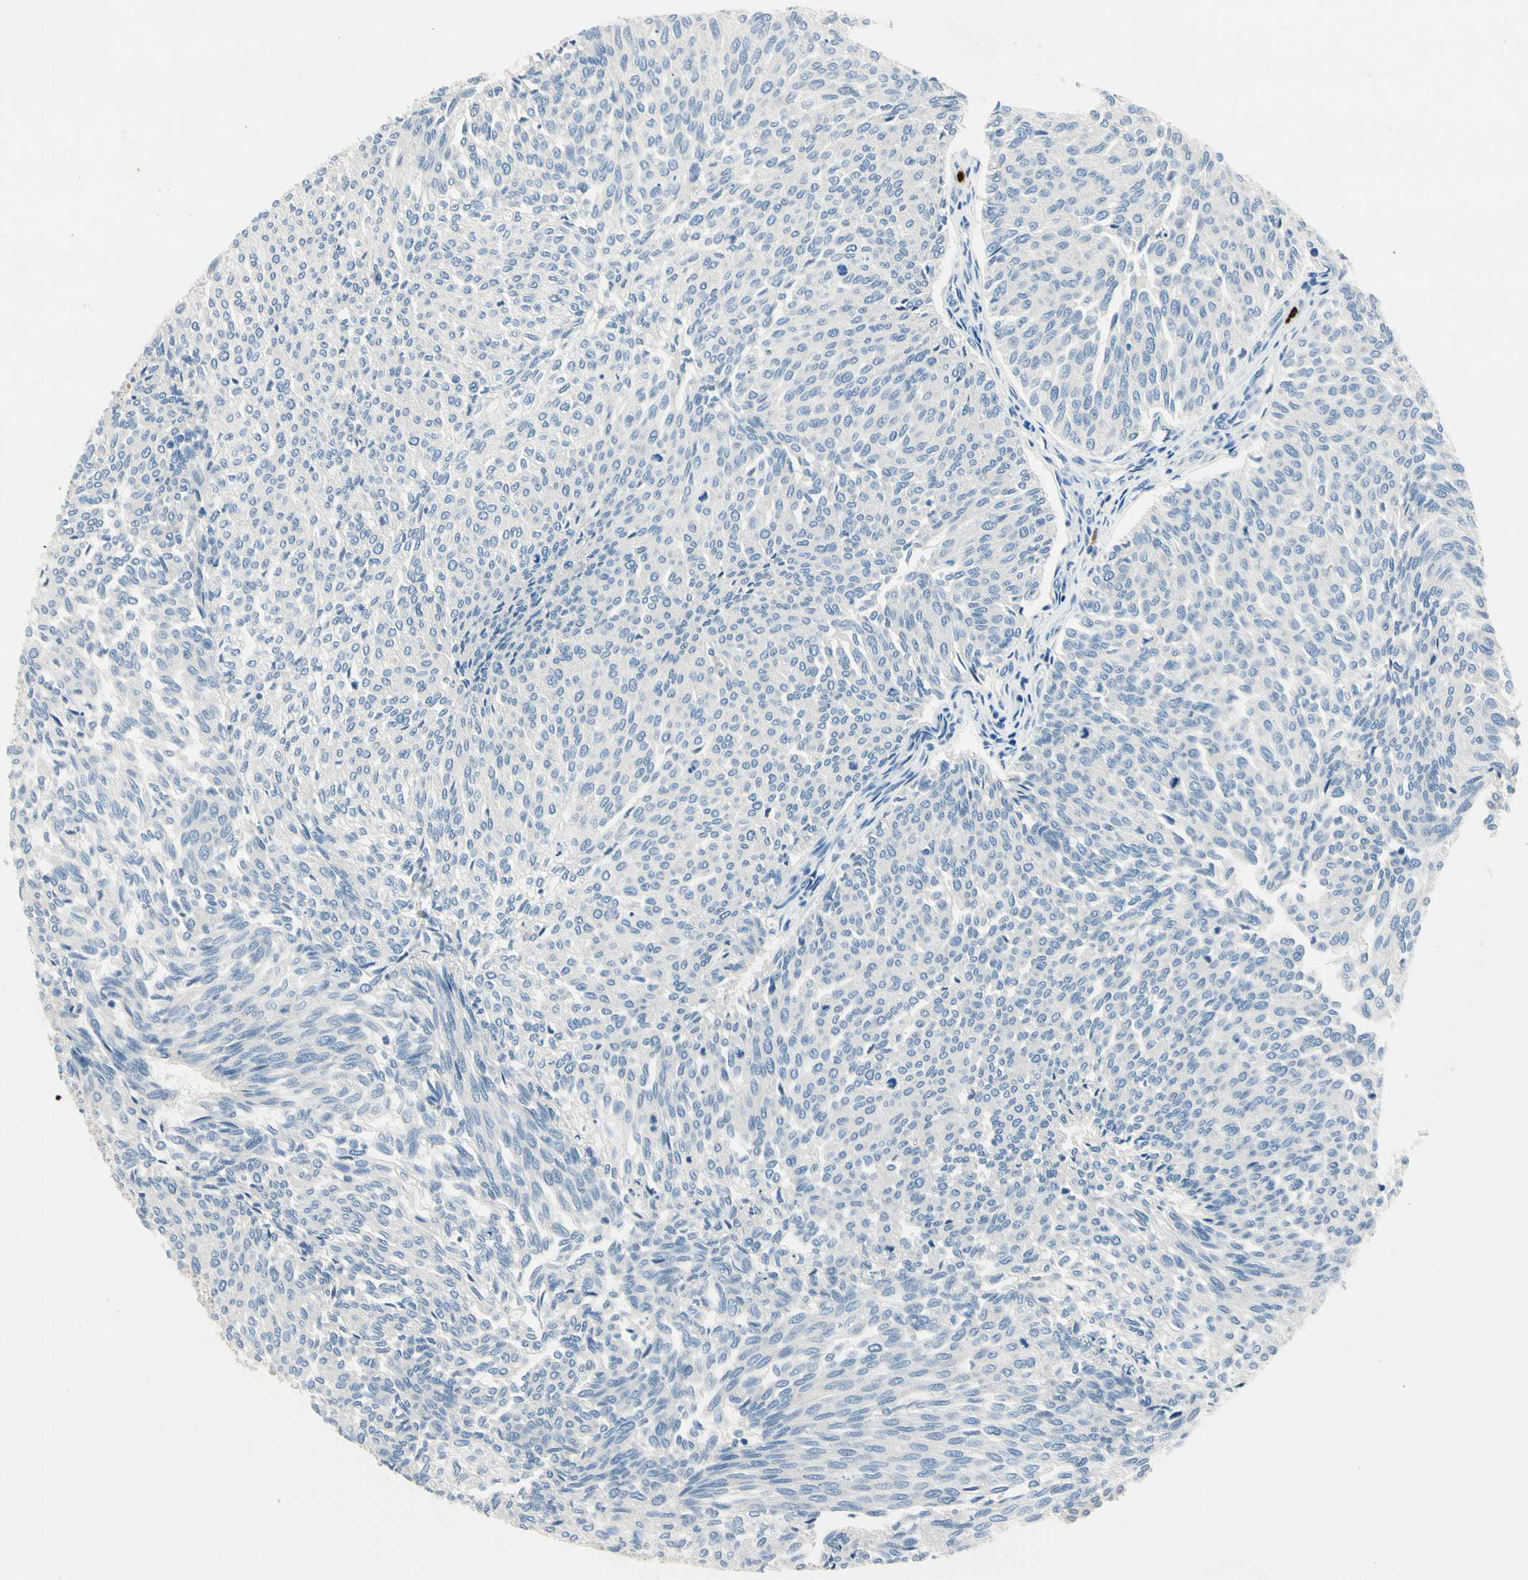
{"staining": {"intensity": "negative", "quantity": "none", "location": "none"}, "tissue": "urothelial cancer", "cell_type": "Tumor cells", "image_type": "cancer", "snomed": [{"axis": "morphology", "description": "Urothelial carcinoma, Low grade"}, {"axis": "topography", "description": "Urinary bladder"}], "caption": "The photomicrograph demonstrates no staining of tumor cells in urothelial cancer. (Brightfield microscopy of DAB (3,3'-diaminobenzidine) immunohistochemistry (IHC) at high magnification).", "gene": "CPA3", "patient": {"sex": "female", "age": 79}}